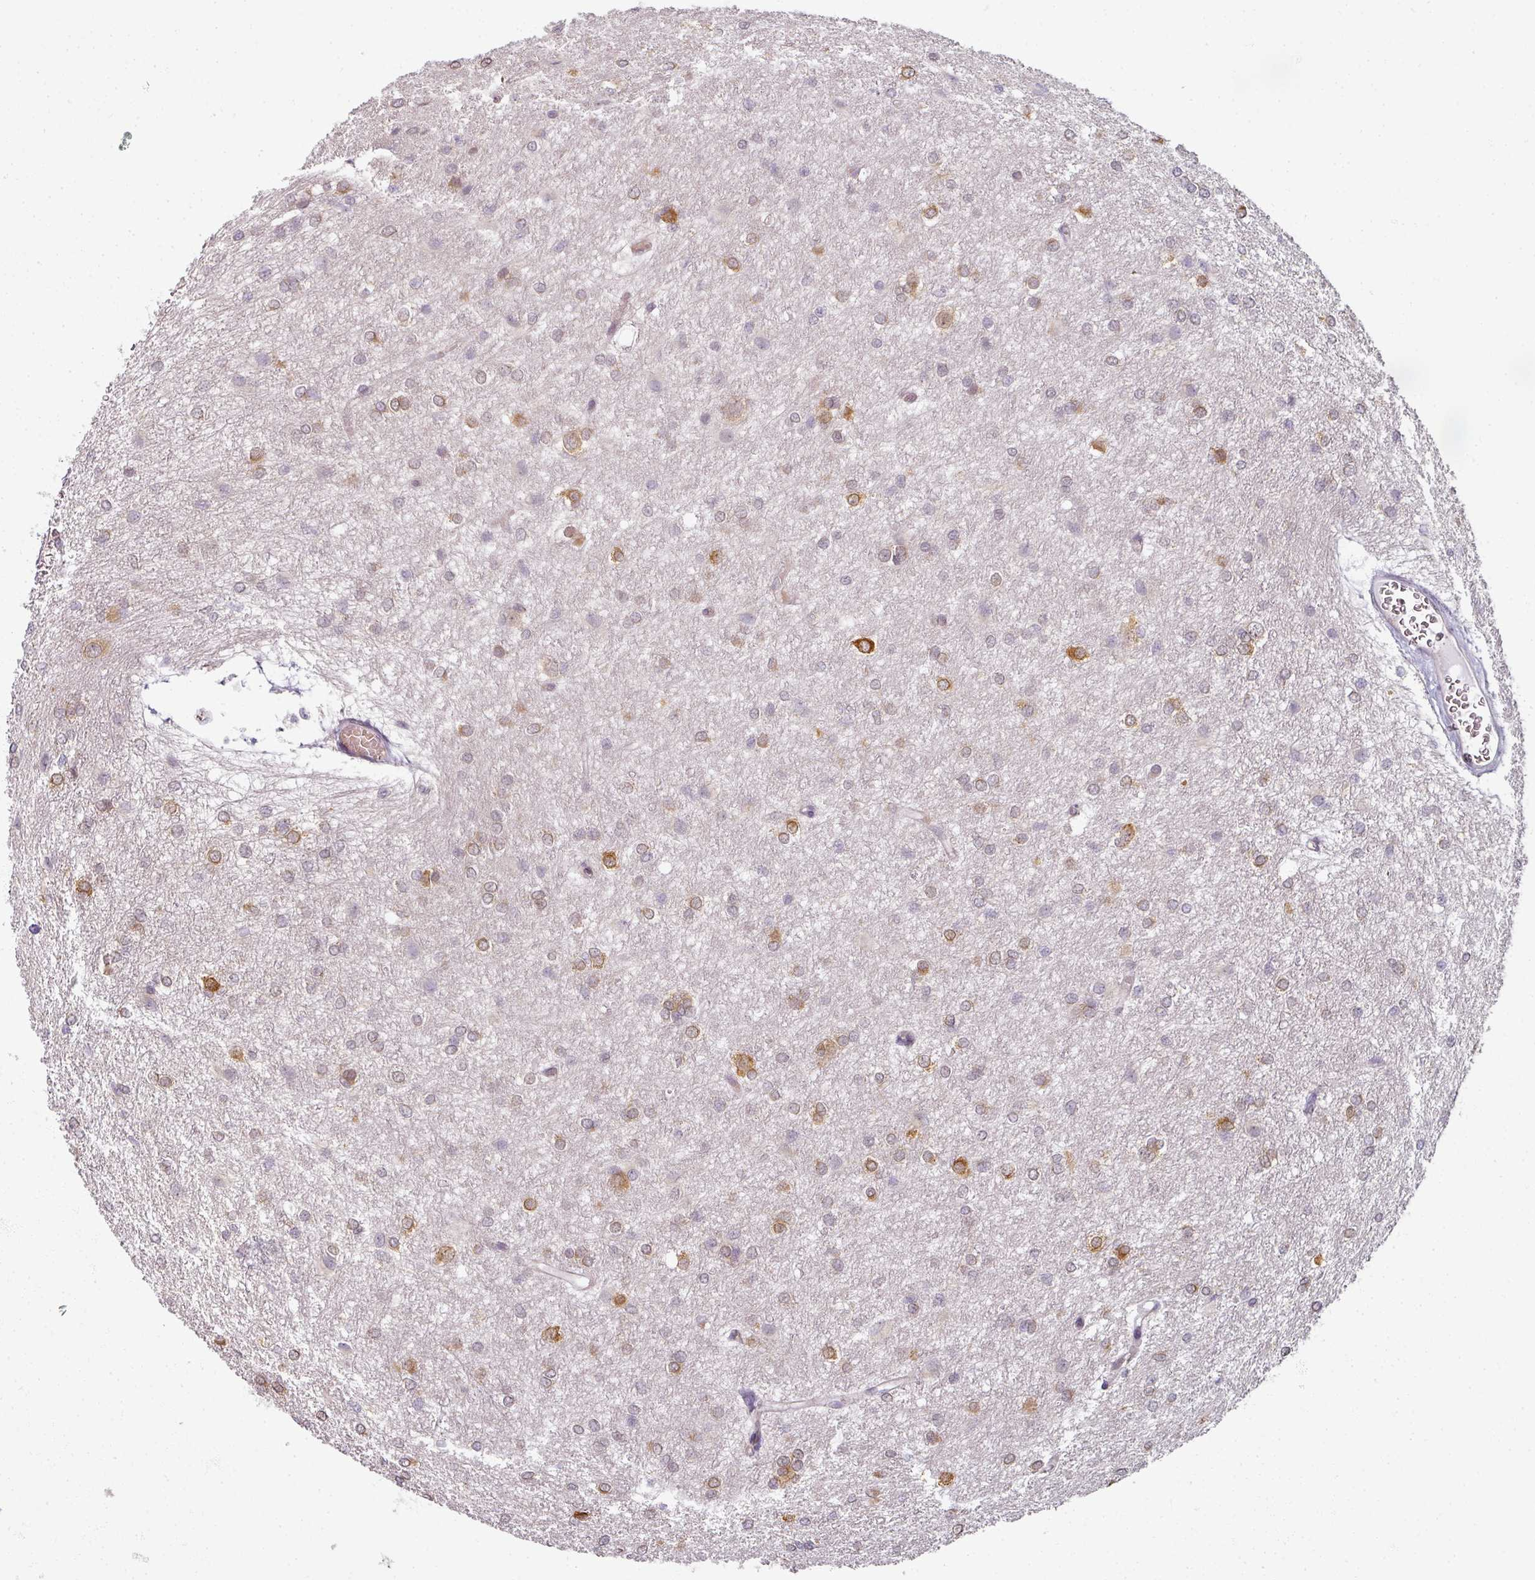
{"staining": {"intensity": "moderate", "quantity": "<25%", "location": "cytoplasmic/membranous"}, "tissue": "glioma", "cell_type": "Tumor cells", "image_type": "cancer", "snomed": [{"axis": "morphology", "description": "Glioma, malignant, High grade"}, {"axis": "topography", "description": "Brain"}], "caption": "A high-resolution histopathology image shows IHC staining of malignant glioma (high-grade), which demonstrates moderate cytoplasmic/membranous staining in approximately <25% of tumor cells.", "gene": "AGPAT4", "patient": {"sex": "female", "age": 50}}